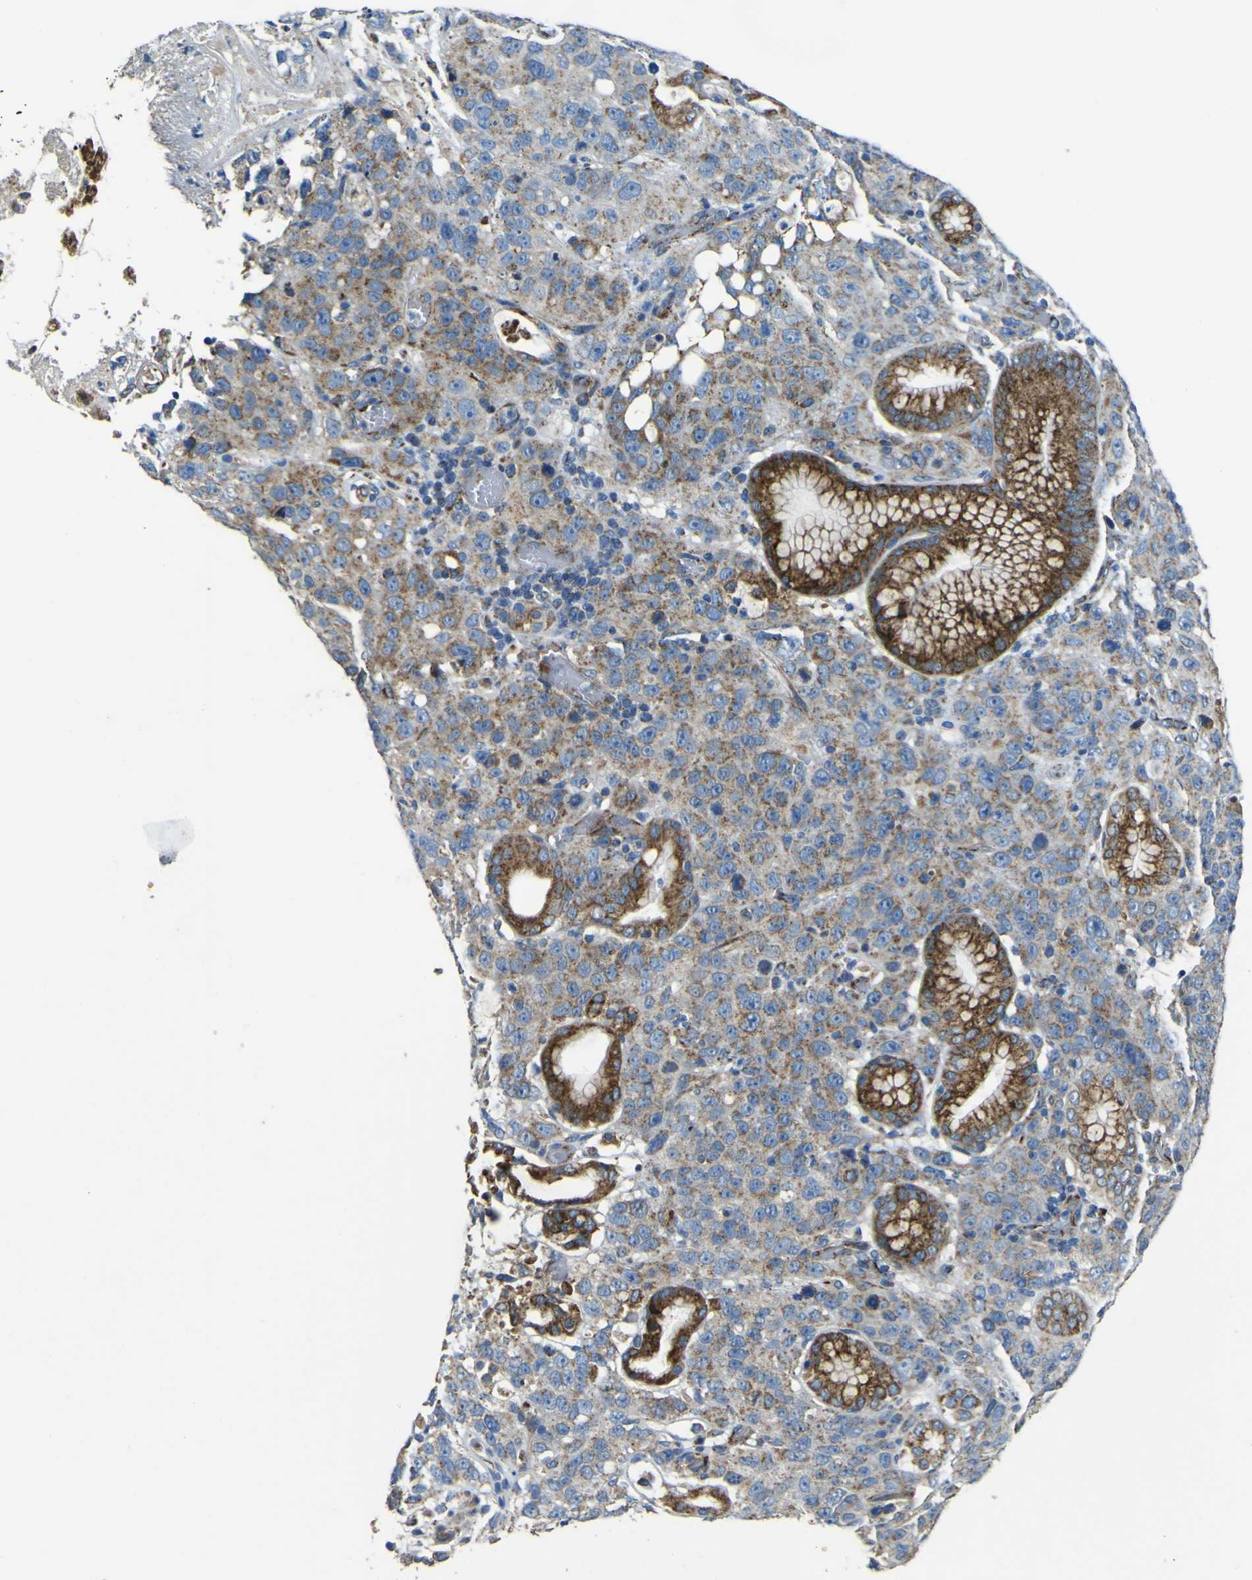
{"staining": {"intensity": "moderate", "quantity": ">75%", "location": "cytoplasmic/membranous"}, "tissue": "stomach cancer", "cell_type": "Tumor cells", "image_type": "cancer", "snomed": [{"axis": "morphology", "description": "Normal tissue, NOS"}, {"axis": "morphology", "description": "Adenocarcinoma, NOS"}, {"axis": "topography", "description": "Stomach"}], "caption": "Stomach adenocarcinoma stained with a protein marker reveals moderate staining in tumor cells.", "gene": "ALDH18A1", "patient": {"sex": "male", "age": 48}}